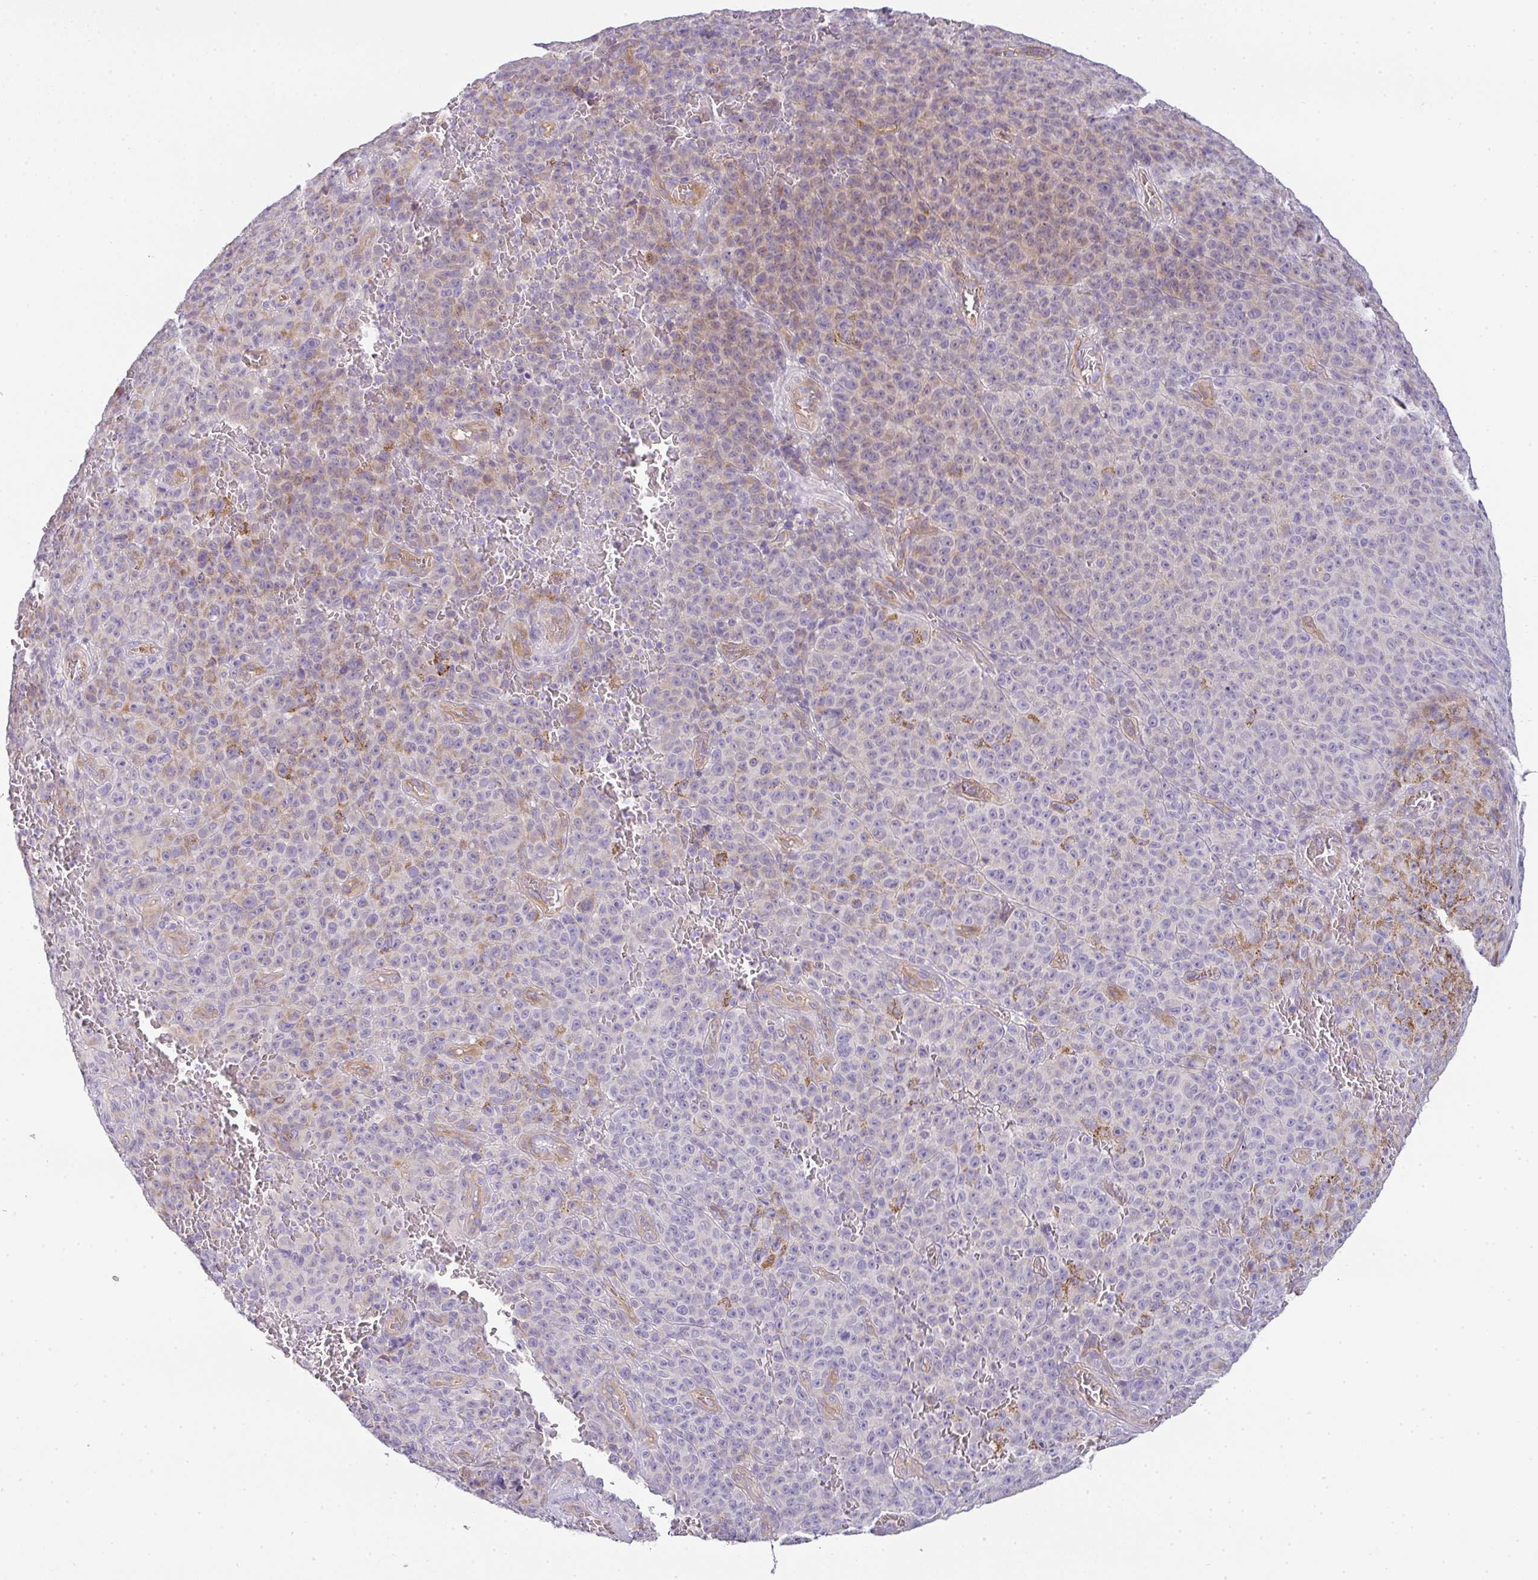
{"staining": {"intensity": "weak", "quantity": "<25%", "location": "cytoplasmic/membranous"}, "tissue": "melanoma", "cell_type": "Tumor cells", "image_type": "cancer", "snomed": [{"axis": "morphology", "description": "Malignant melanoma, NOS"}, {"axis": "topography", "description": "Skin"}], "caption": "High magnification brightfield microscopy of malignant melanoma stained with DAB (brown) and counterstained with hematoxylin (blue): tumor cells show no significant staining.", "gene": "FILIP1", "patient": {"sex": "female", "age": 82}}